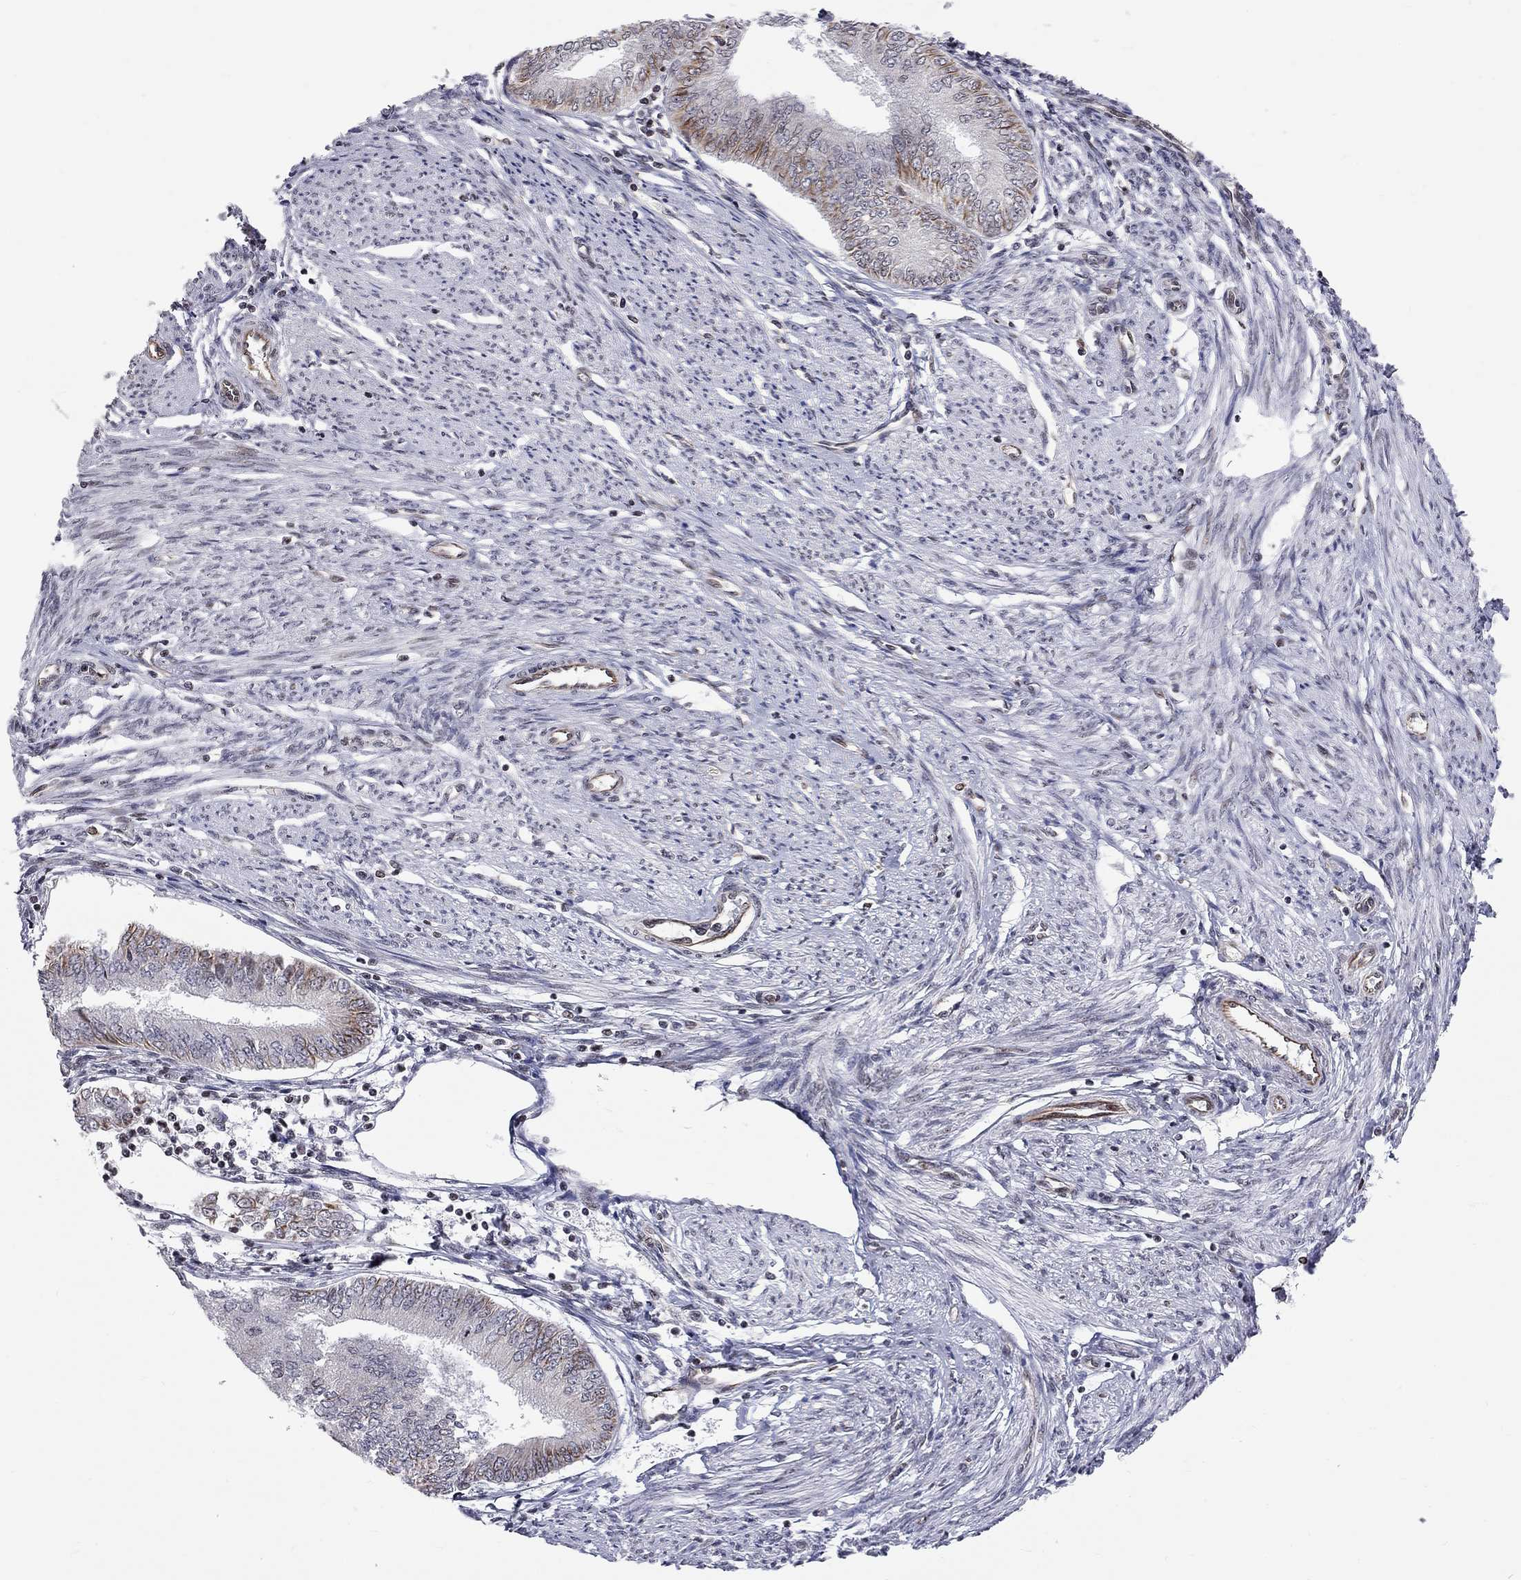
{"staining": {"intensity": "moderate", "quantity": "25%-75%", "location": "cytoplasmic/membranous"}, "tissue": "endometrial cancer", "cell_type": "Tumor cells", "image_type": "cancer", "snomed": [{"axis": "morphology", "description": "Adenocarcinoma, NOS"}, {"axis": "topography", "description": "Endometrium"}], "caption": "The micrograph demonstrates a brown stain indicating the presence of a protein in the cytoplasmic/membranous of tumor cells in adenocarcinoma (endometrial). Using DAB (brown) and hematoxylin (blue) stains, captured at high magnification using brightfield microscopy.", "gene": "MTNR1B", "patient": {"sex": "female", "age": 68}}